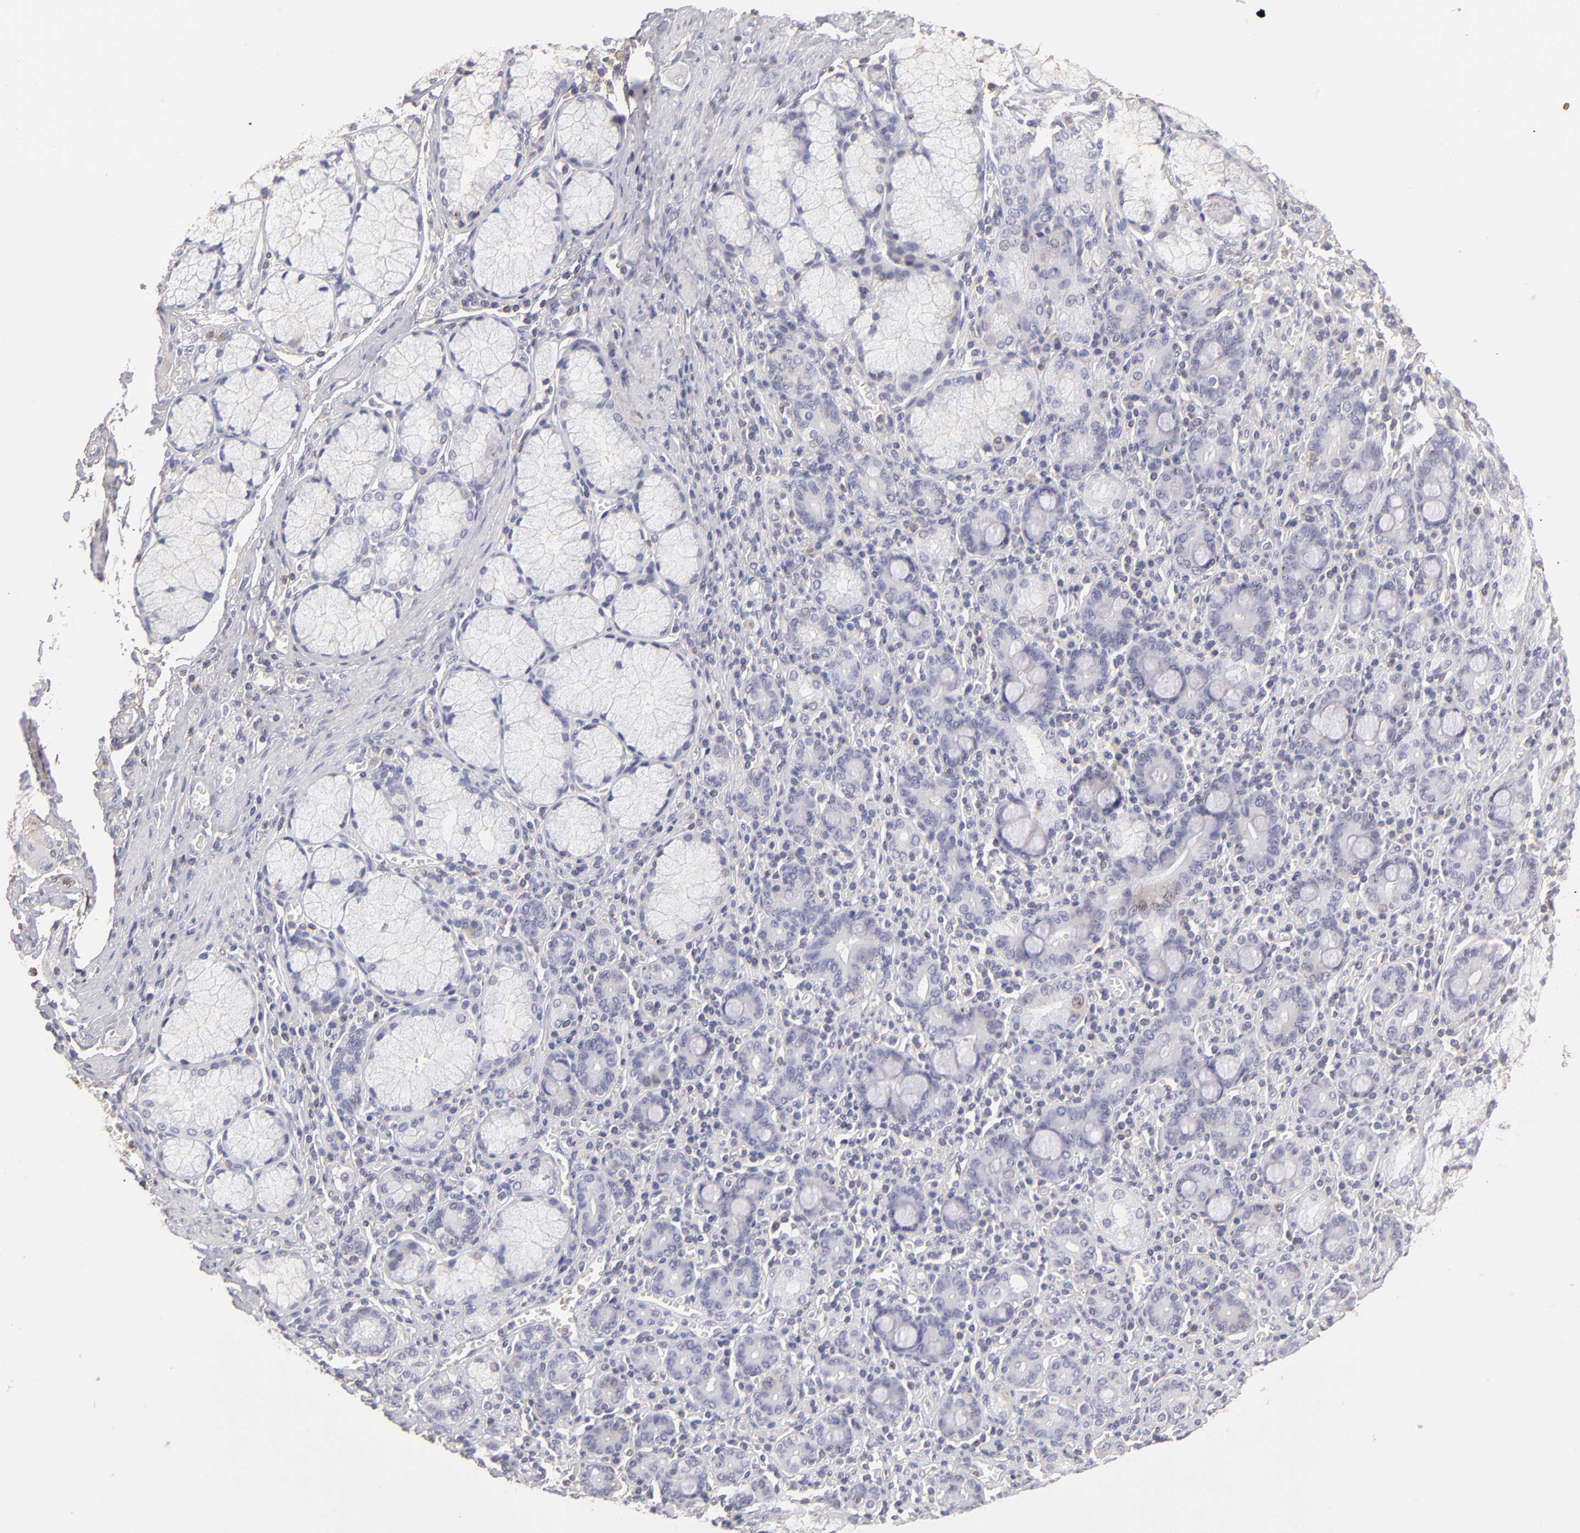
{"staining": {"intensity": "negative", "quantity": "none", "location": "none"}, "tissue": "pancreatic cancer", "cell_type": "Tumor cells", "image_type": "cancer", "snomed": [{"axis": "morphology", "description": "Adenocarcinoma, NOS"}, {"axis": "topography", "description": "Pancreas"}], "caption": "There is no significant staining in tumor cells of adenocarcinoma (pancreatic).", "gene": "ABCB1", "patient": {"sex": "male", "age": 77}}